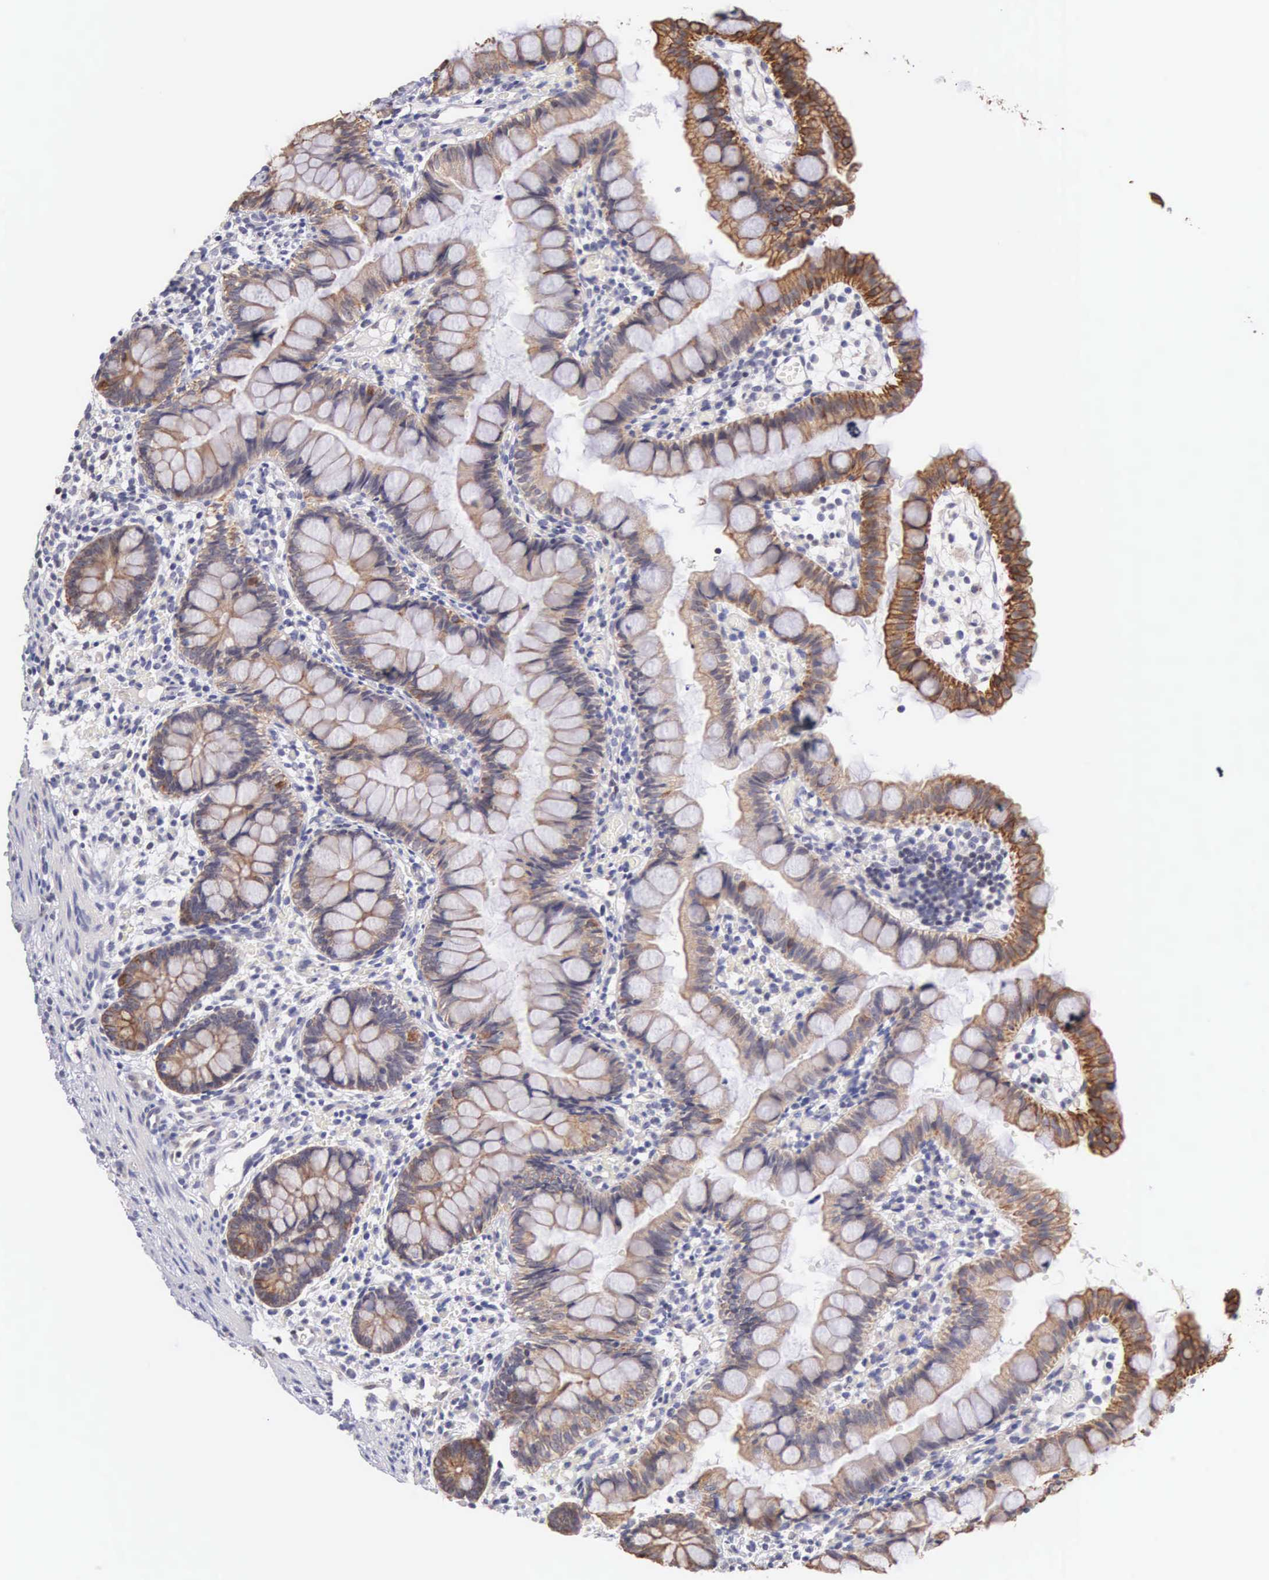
{"staining": {"intensity": "moderate", "quantity": "25%-75%", "location": "cytoplasmic/membranous"}, "tissue": "small intestine", "cell_type": "Glandular cells", "image_type": "normal", "snomed": [{"axis": "morphology", "description": "Normal tissue, NOS"}, {"axis": "topography", "description": "Small intestine"}], "caption": "This is an image of immunohistochemistry staining of benign small intestine, which shows moderate staining in the cytoplasmic/membranous of glandular cells.", "gene": "PIR", "patient": {"sex": "male", "age": 1}}